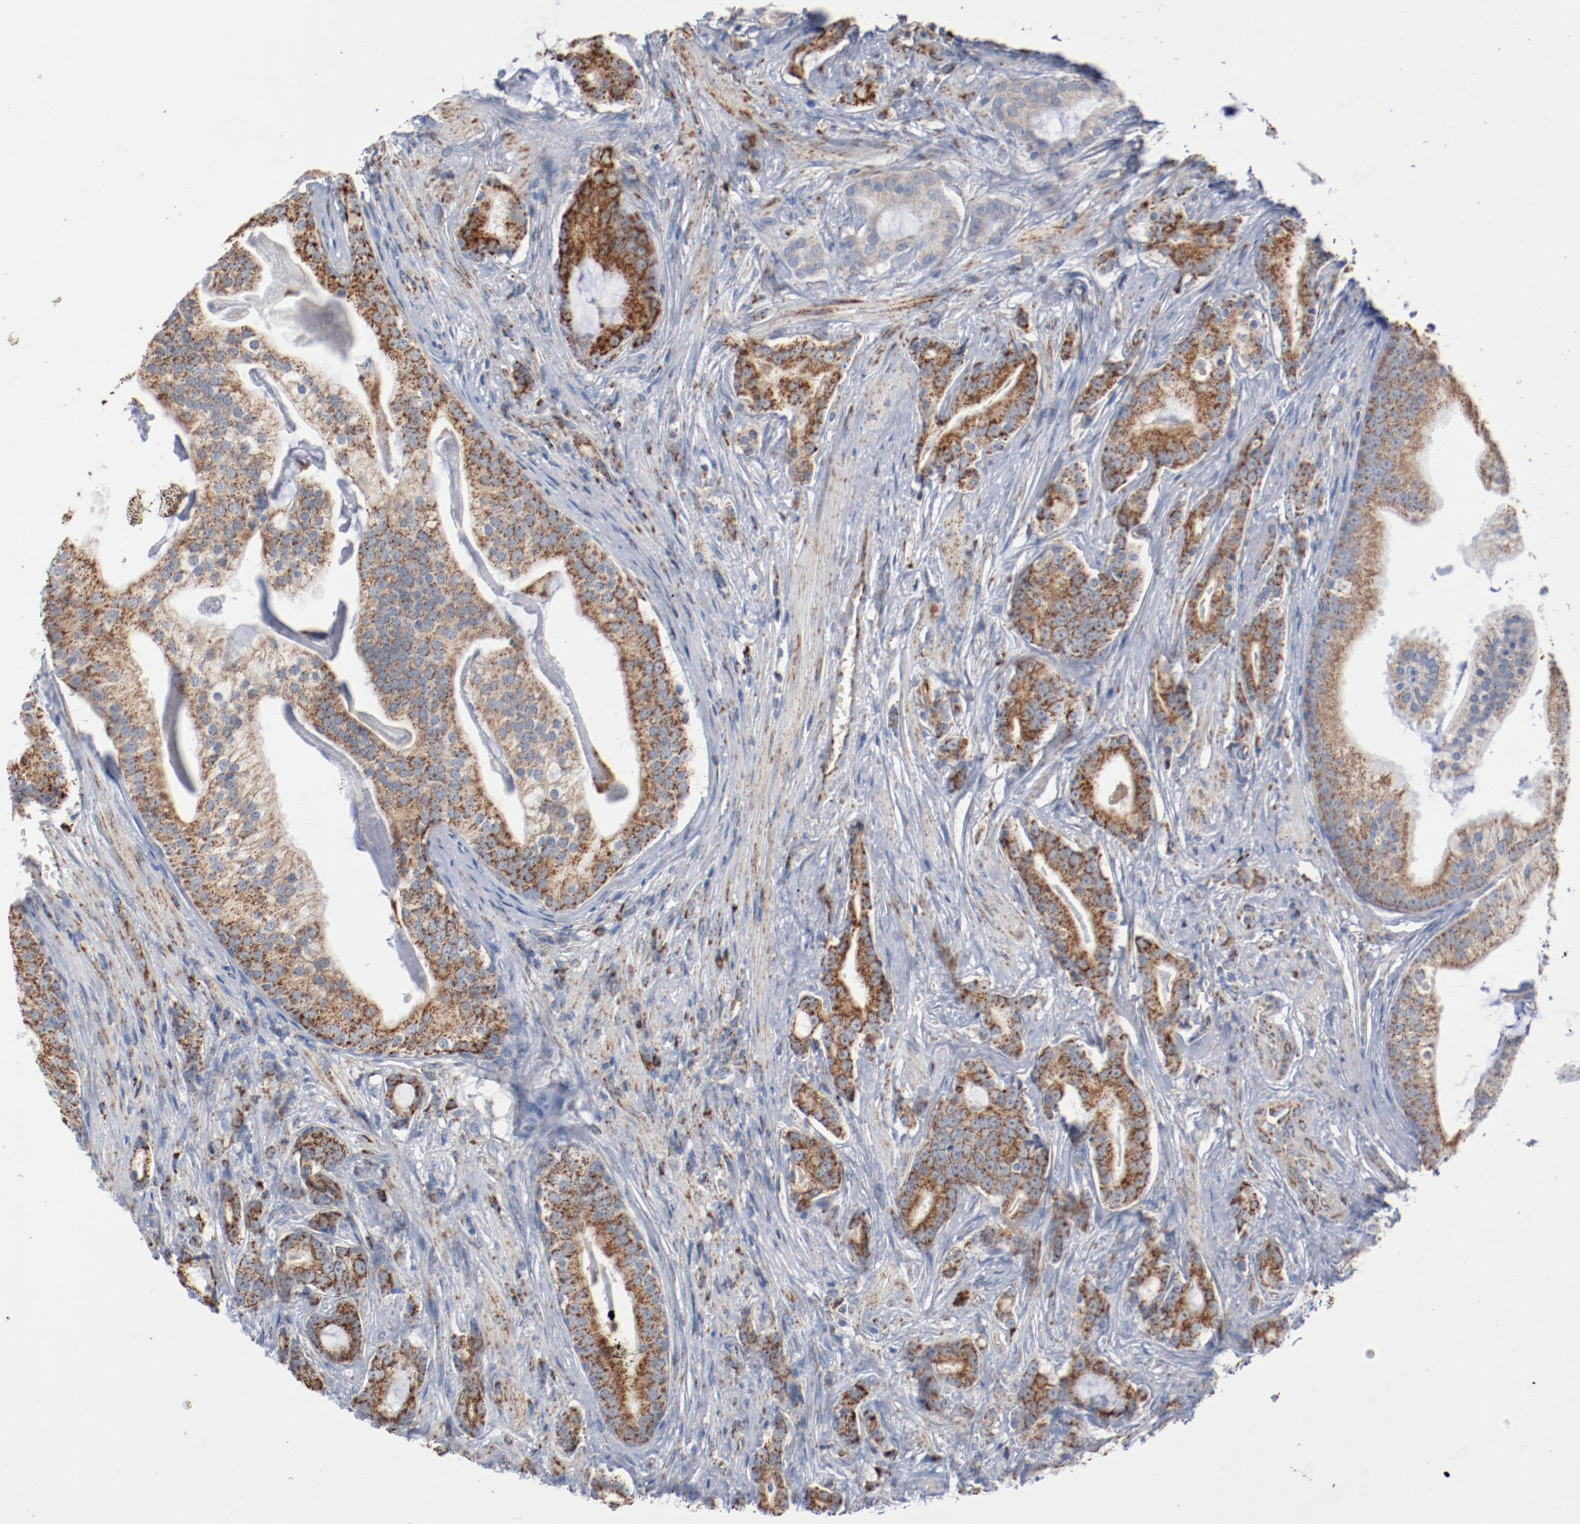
{"staining": {"intensity": "moderate", "quantity": "25%-75%", "location": "cytoplasmic/membranous"}, "tissue": "prostate cancer", "cell_type": "Tumor cells", "image_type": "cancer", "snomed": [{"axis": "morphology", "description": "Adenocarcinoma, Low grade"}, {"axis": "topography", "description": "Prostate"}], "caption": "This photomicrograph displays IHC staining of human prostate cancer, with medium moderate cytoplasmic/membranous expression in about 25%-75% of tumor cells.", "gene": "NDUFS4", "patient": {"sex": "male", "age": 58}}